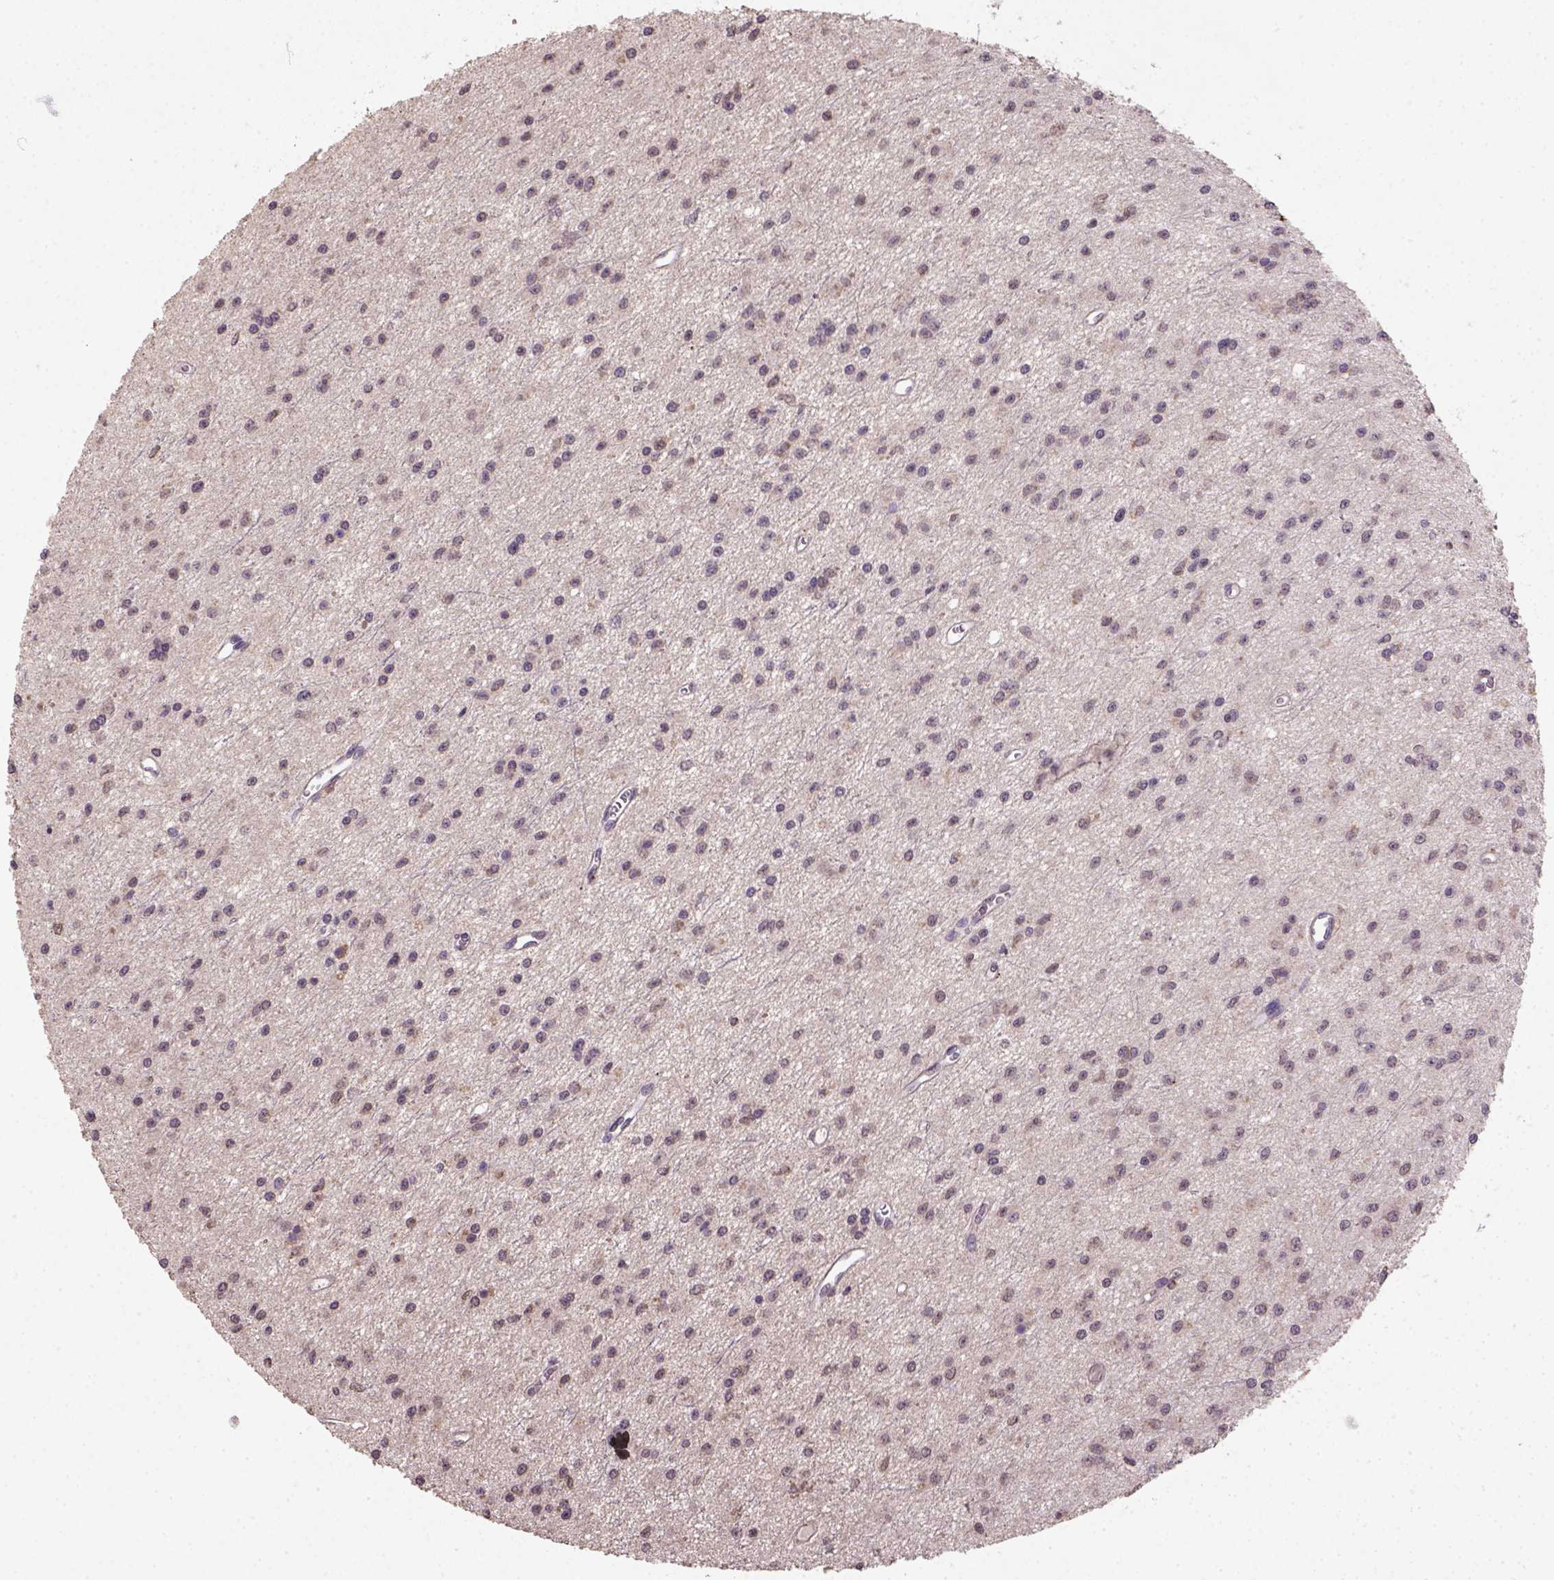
{"staining": {"intensity": "weak", "quantity": "<25%", "location": "cytoplasmic/membranous"}, "tissue": "glioma", "cell_type": "Tumor cells", "image_type": "cancer", "snomed": [{"axis": "morphology", "description": "Glioma, malignant, Low grade"}, {"axis": "topography", "description": "Brain"}], "caption": "IHC of low-grade glioma (malignant) demonstrates no staining in tumor cells.", "gene": "NUDT10", "patient": {"sex": "female", "age": 45}}